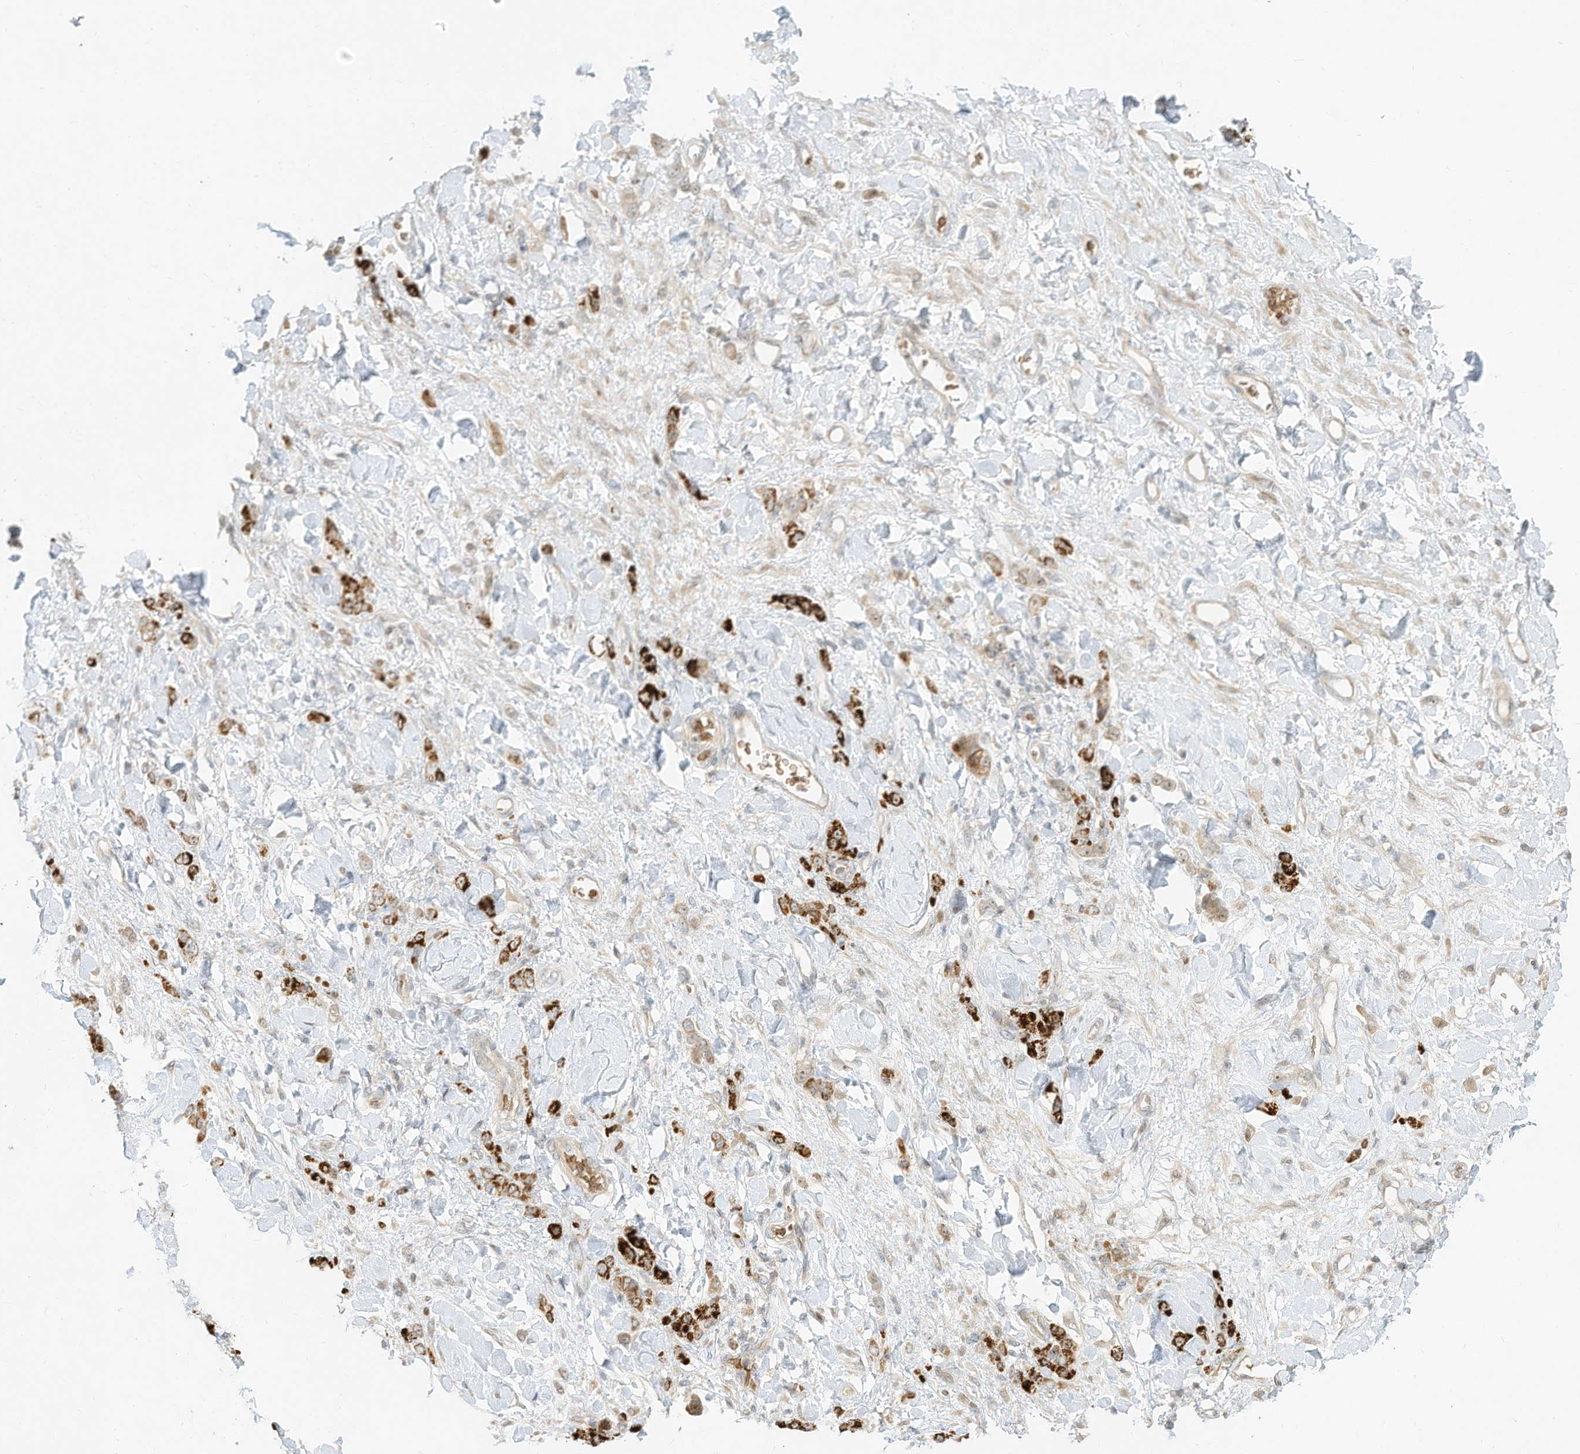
{"staining": {"intensity": "strong", "quantity": ">75%", "location": "cytoplasmic/membranous"}, "tissue": "stomach cancer", "cell_type": "Tumor cells", "image_type": "cancer", "snomed": [{"axis": "morphology", "description": "Normal tissue, NOS"}, {"axis": "morphology", "description": "Adenocarcinoma, NOS"}, {"axis": "topography", "description": "Stomach"}], "caption": "A brown stain highlights strong cytoplasmic/membranous positivity of a protein in human stomach cancer (adenocarcinoma) tumor cells. The protein is stained brown, and the nuclei are stained in blue (DAB (3,3'-diaminobenzidine) IHC with brightfield microscopy, high magnification).", "gene": "OFD1", "patient": {"sex": "male", "age": 82}}